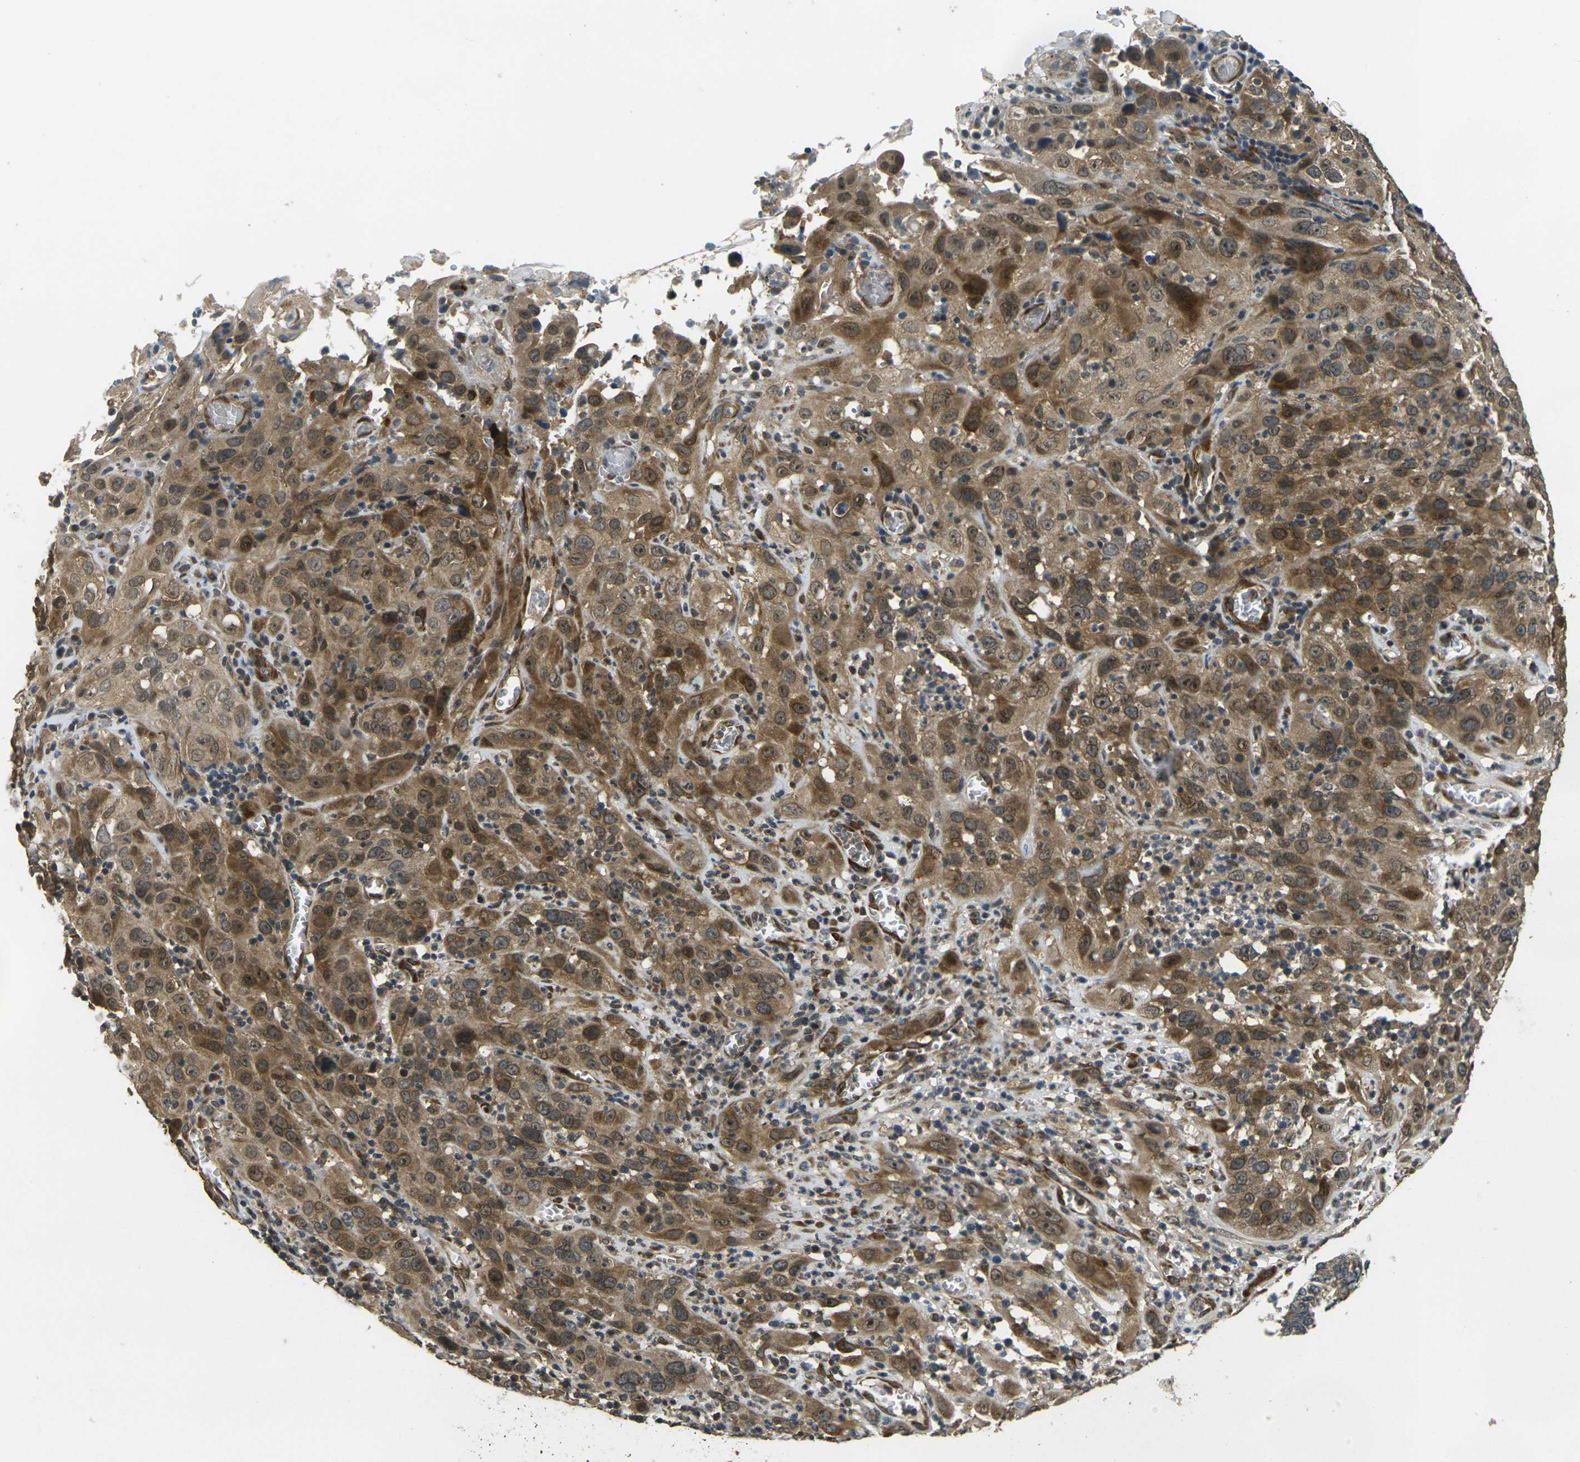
{"staining": {"intensity": "moderate", "quantity": ">75%", "location": "cytoplasmic/membranous,nuclear"}, "tissue": "cervical cancer", "cell_type": "Tumor cells", "image_type": "cancer", "snomed": [{"axis": "morphology", "description": "Squamous cell carcinoma, NOS"}, {"axis": "topography", "description": "Cervix"}], "caption": "This is an image of IHC staining of cervical cancer (squamous cell carcinoma), which shows moderate expression in the cytoplasmic/membranous and nuclear of tumor cells.", "gene": "FUT11", "patient": {"sex": "female", "age": 32}}